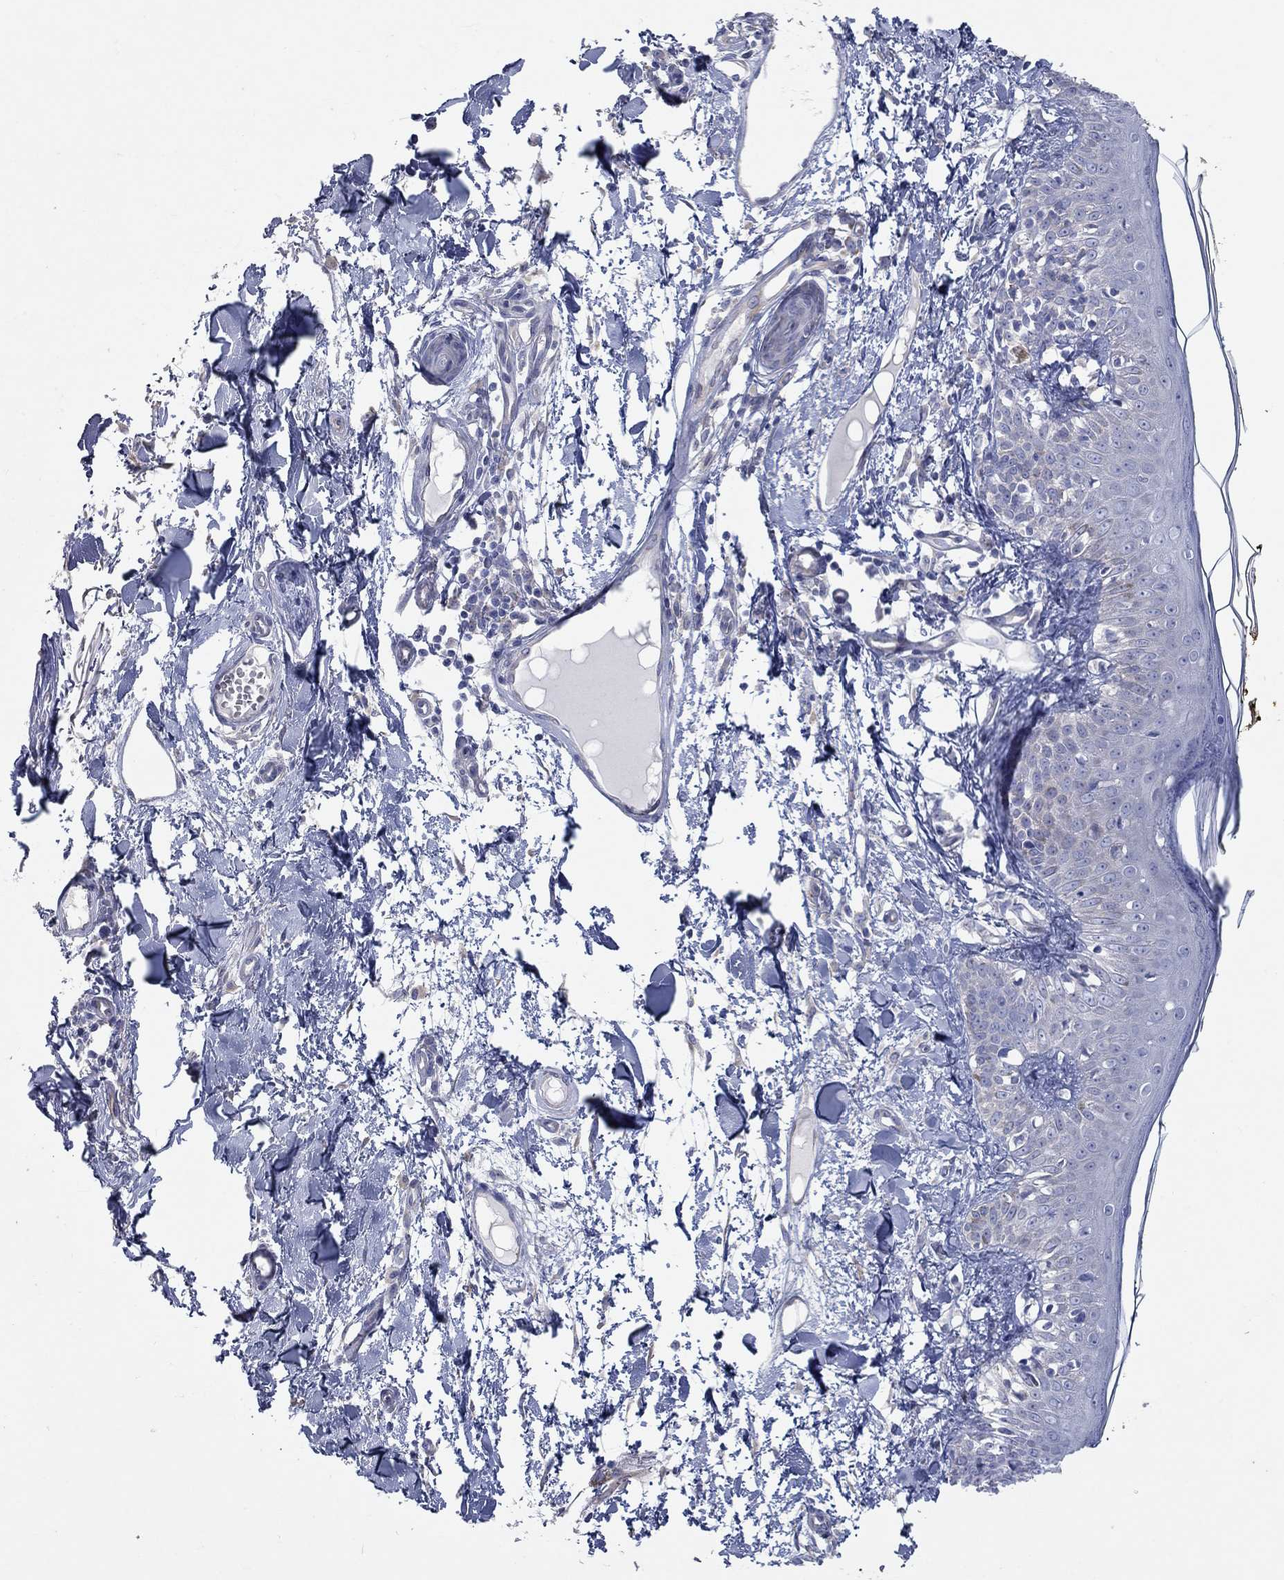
{"staining": {"intensity": "negative", "quantity": "none", "location": "none"}, "tissue": "skin", "cell_type": "Fibroblasts", "image_type": "normal", "snomed": [{"axis": "morphology", "description": "Normal tissue, NOS"}, {"axis": "topography", "description": "Skin"}], "caption": "IHC of benign human skin demonstrates no positivity in fibroblasts. (DAB (3,3'-diaminobenzidine) immunohistochemistry (IHC) visualized using brightfield microscopy, high magnification).", "gene": "TMEM59", "patient": {"sex": "male", "age": 76}}